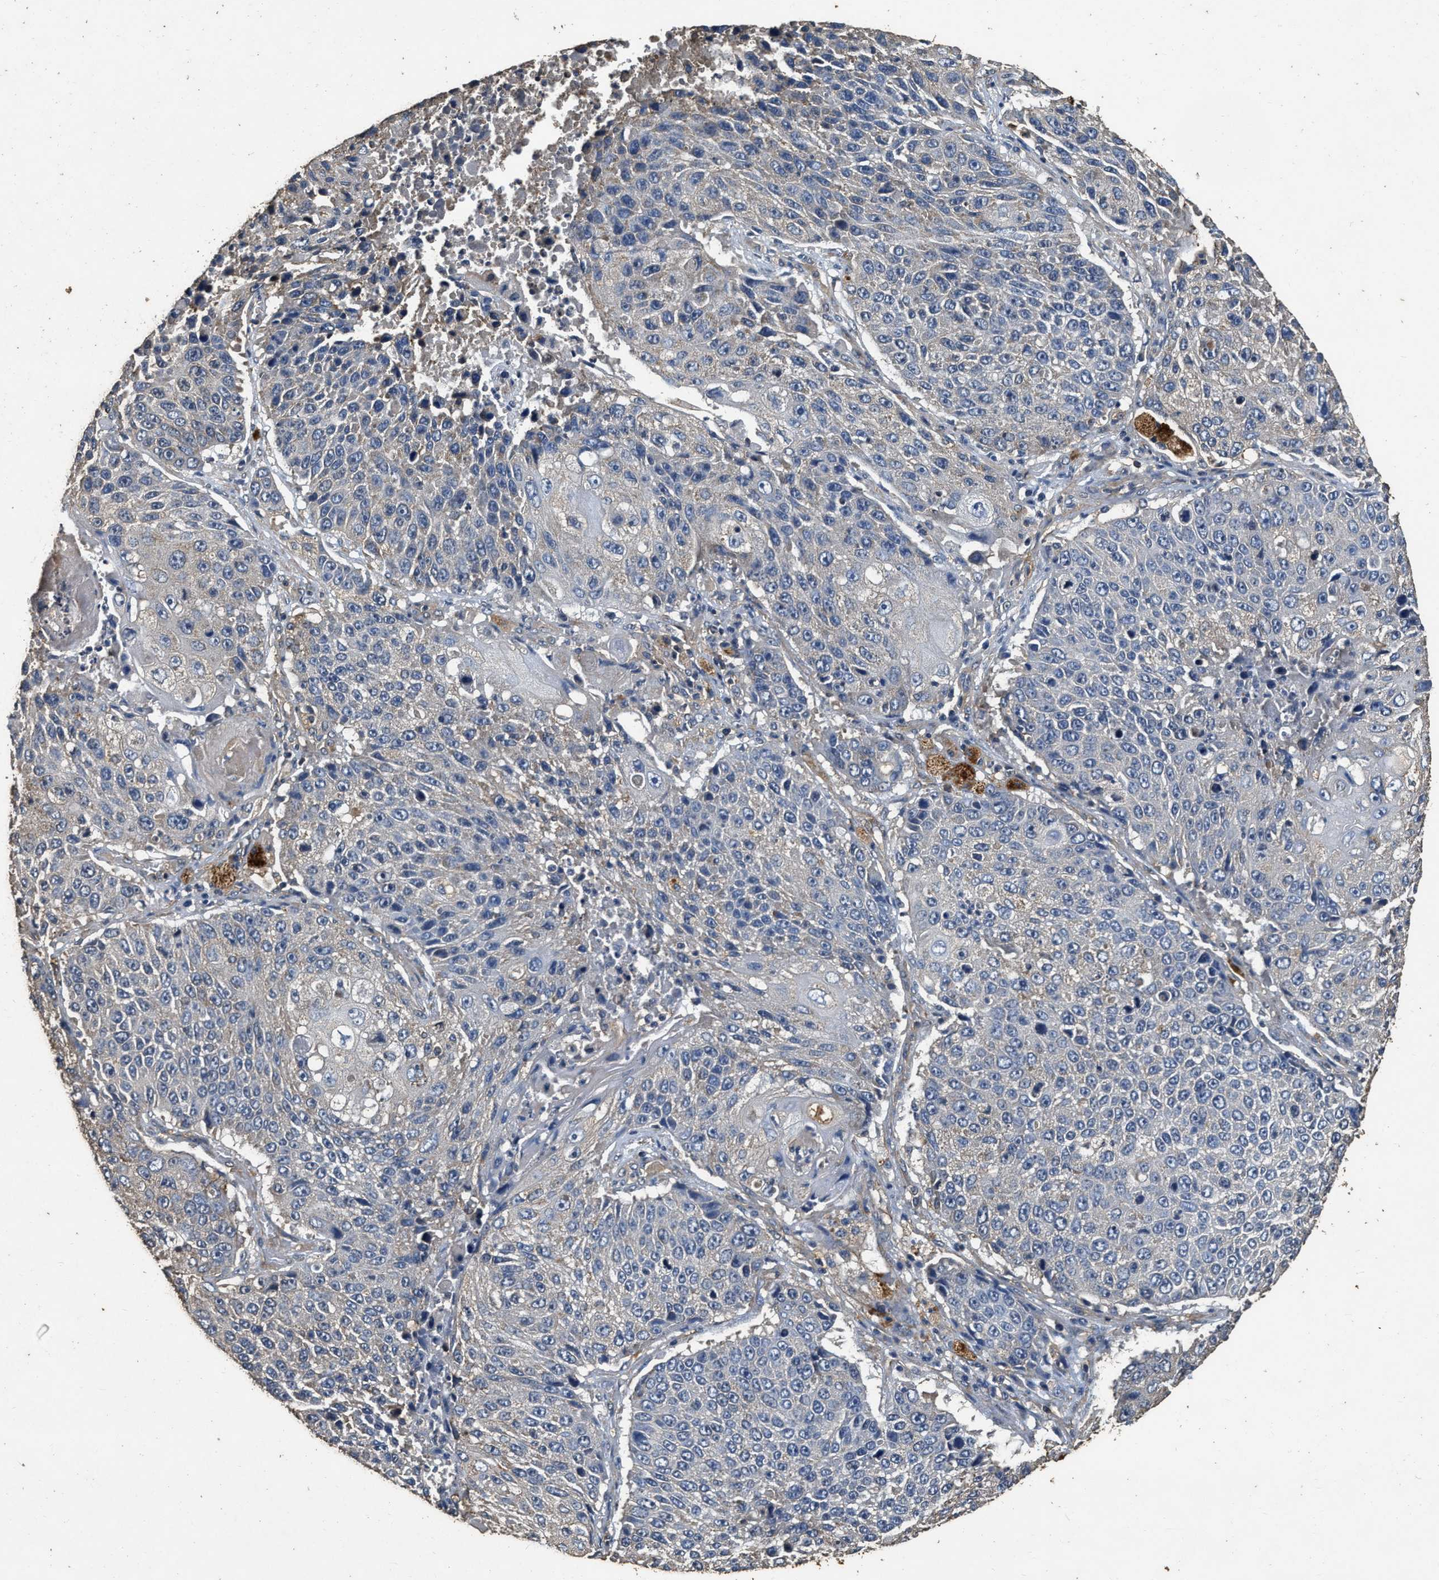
{"staining": {"intensity": "negative", "quantity": "none", "location": "none"}, "tissue": "lung cancer", "cell_type": "Tumor cells", "image_type": "cancer", "snomed": [{"axis": "morphology", "description": "Squamous cell carcinoma, NOS"}, {"axis": "topography", "description": "Lung"}], "caption": "High magnification brightfield microscopy of lung cancer stained with DAB (3,3'-diaminobenzidine) (brown) and counterstained with hematoxylin (blue): tumor cells show no significant positivity.", "gene": "MIB1", "patient": {"sex": "male", "age": 61}}